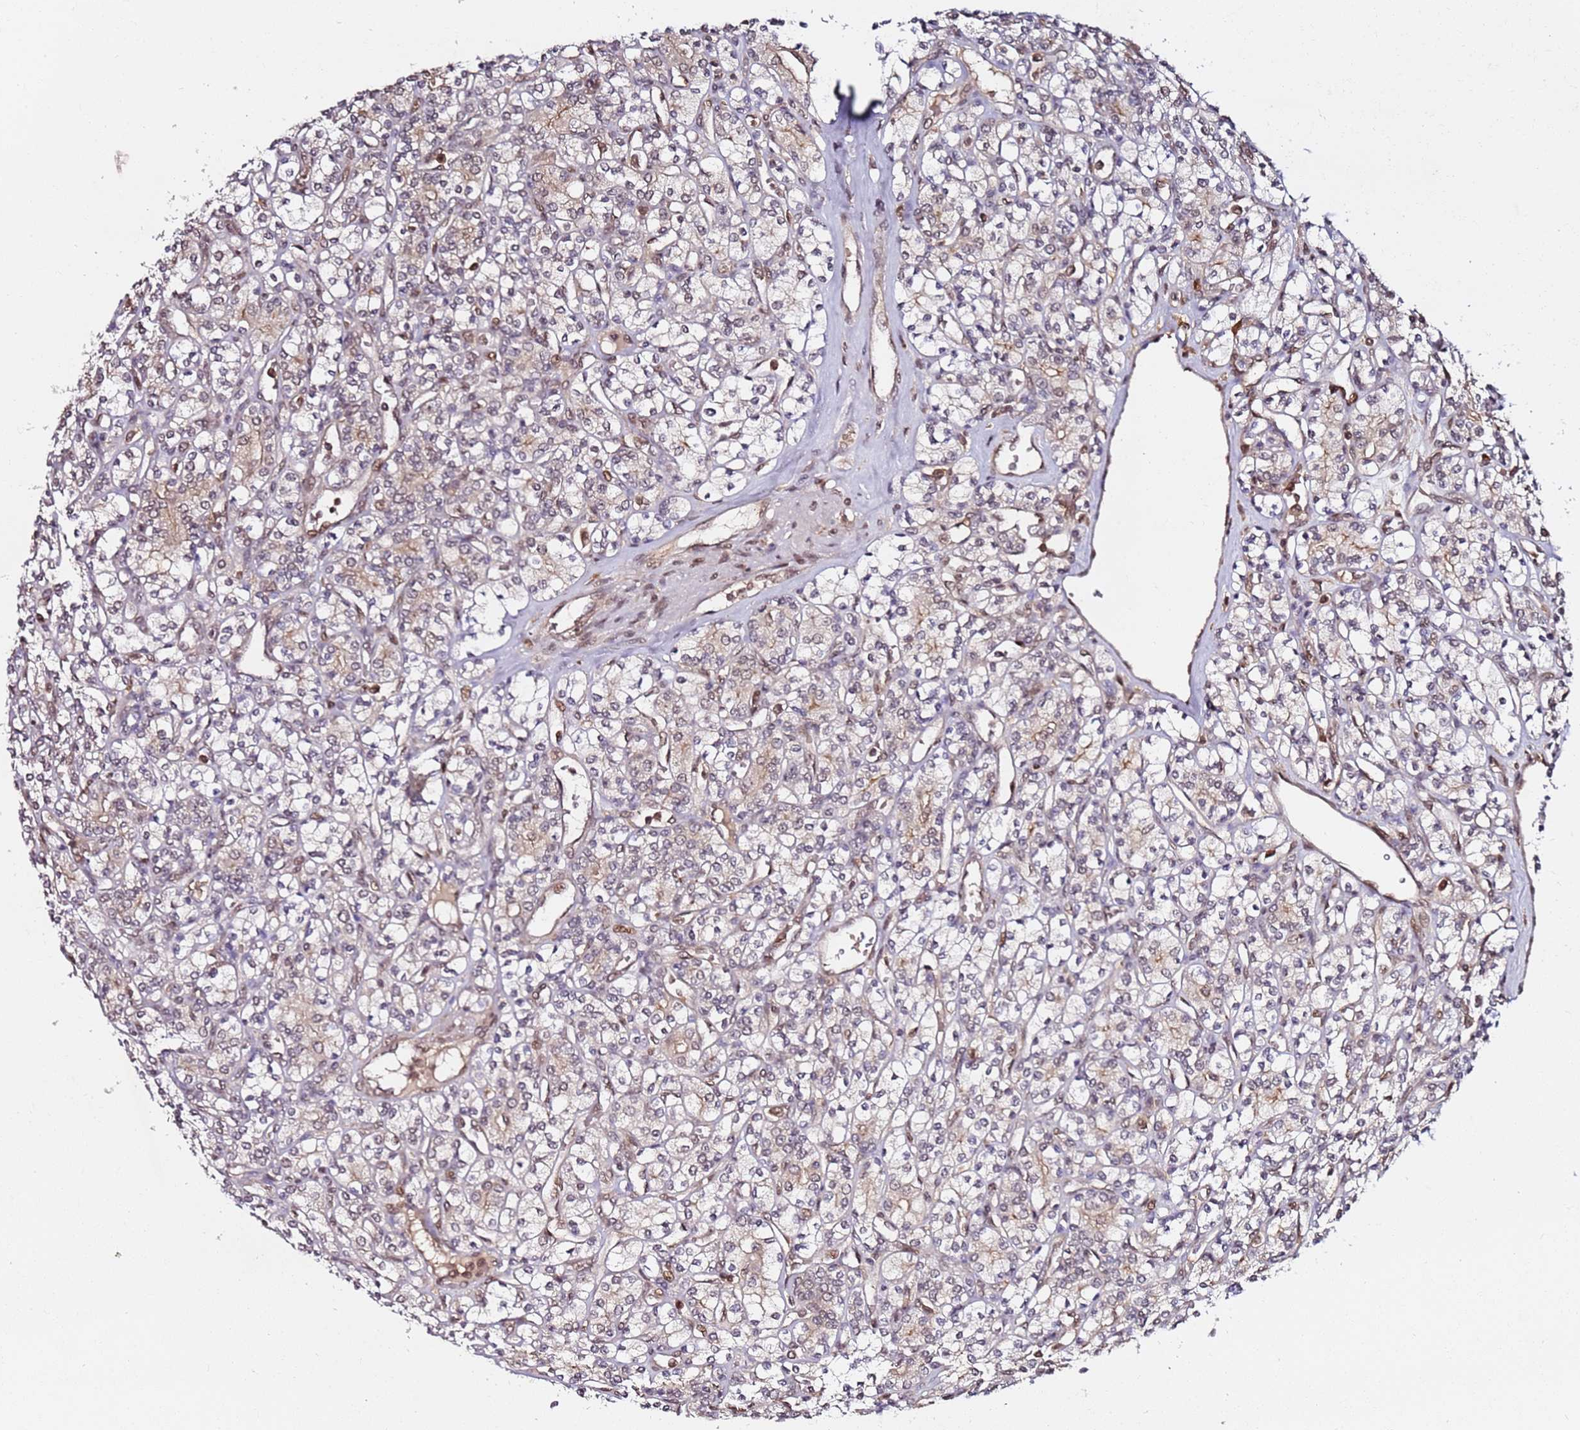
{"staining": {"intensity": "weak", "quantity": "<25%", "location": "cytoplasmic/membranous,nuclear"}, "tissue": "renal cancer", "cell_type": "Tumor cells", "image_type": "cancer", "snomed": [{"axis": "morphology", "description": "Adenocarcinoma, NOS"}, {"axis": "topography", "description": "Kidney"}], "caption": "Immunohistochemical staining of human adenocarcinoma (renal) reveals no significant expression in tumor cells.", "gene": "RGS18", "patient": {"sex": "male", "age": 77}}